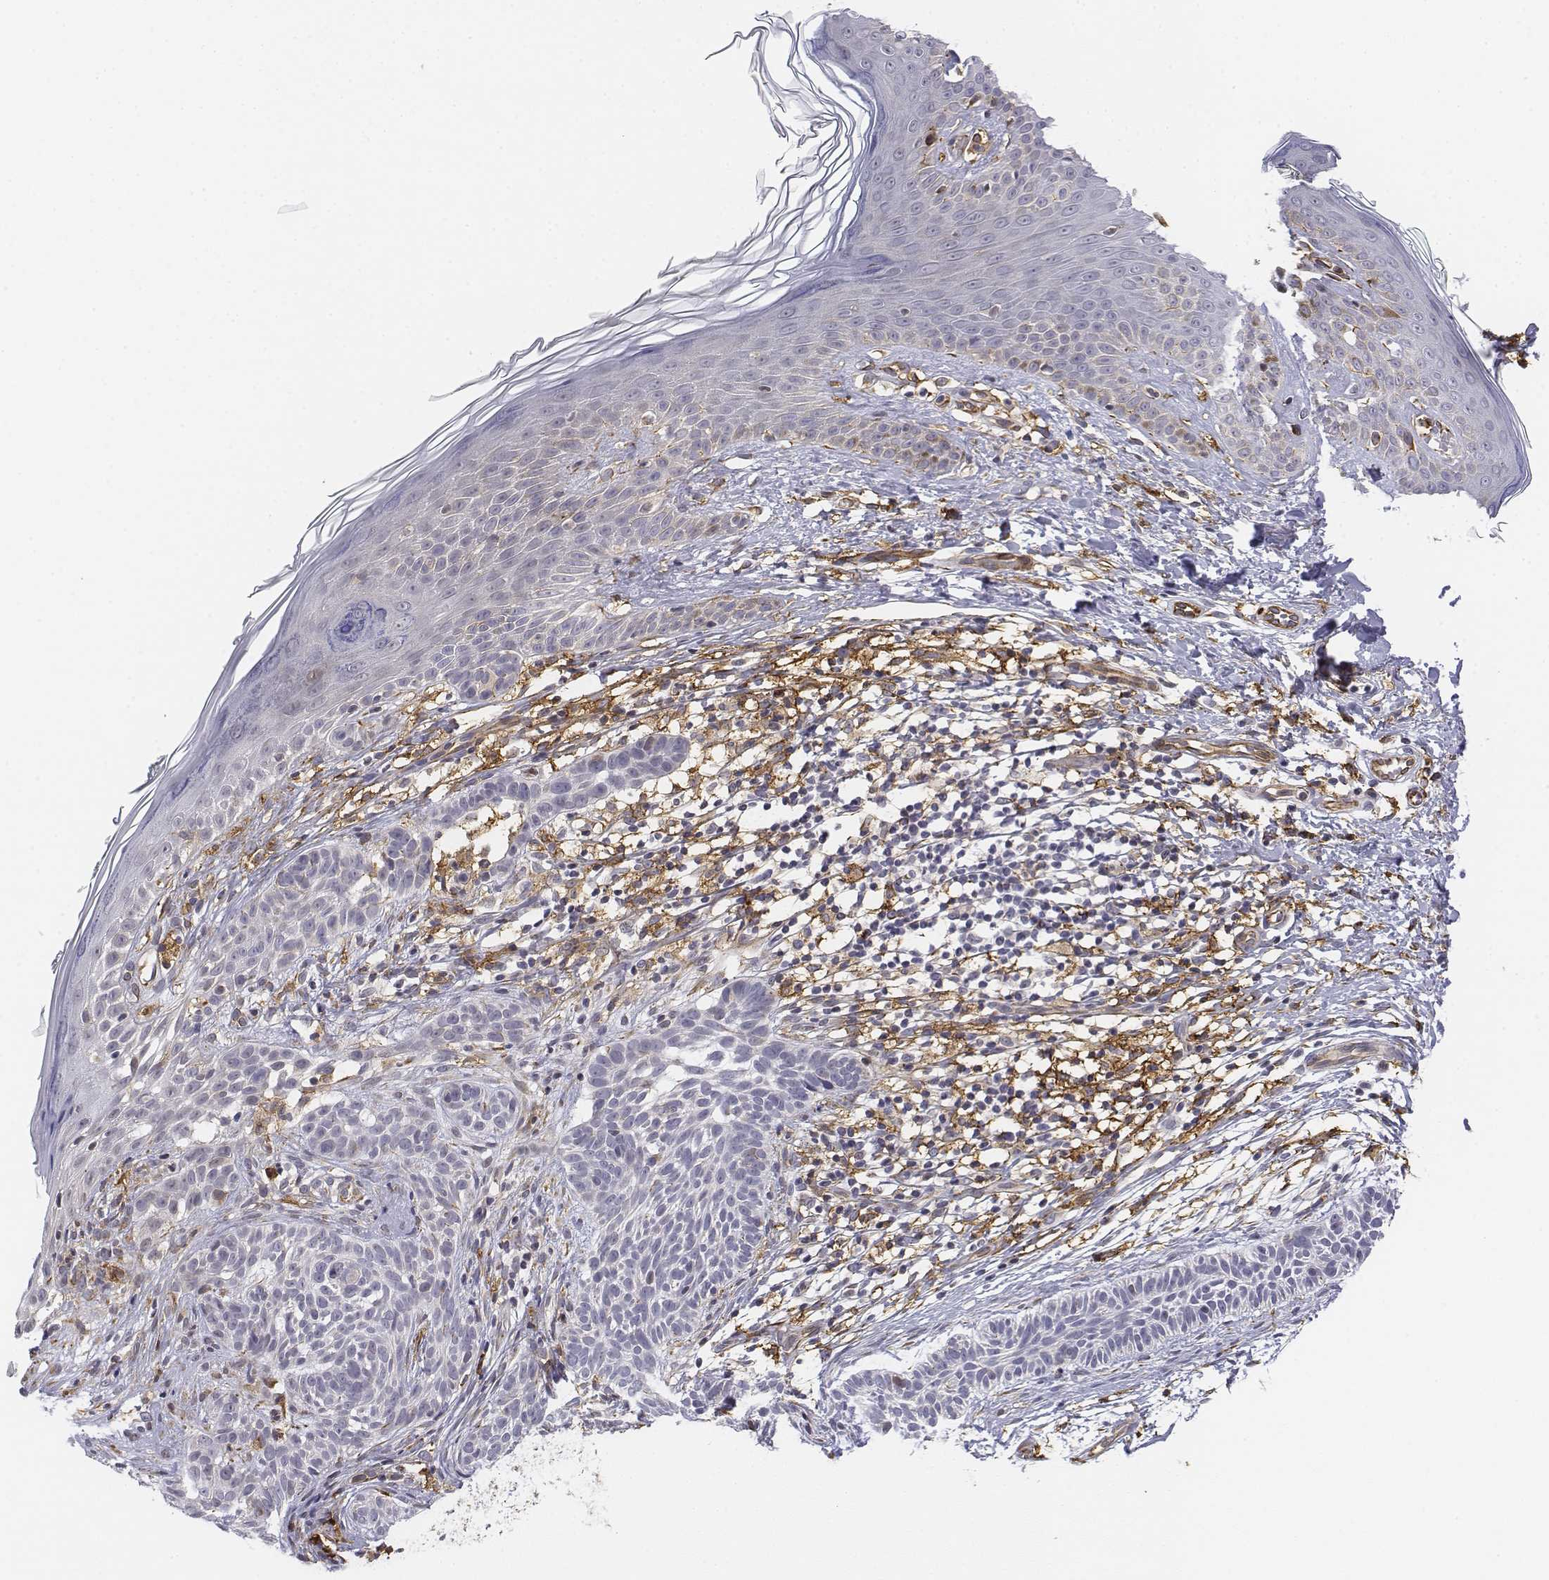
{"staining": {"intensity": "negative", "quantity": "none", "location": "none"}, "tissue": "skin cancer", "cell_type": "Tumor cells", "image_type": "cancer", "snomed": [{"axis": "morphology", "description": "Basal cell carcinoma"}, {"axis": "topography", "description": "Skin"}], "caption": "Tumor cells are negative for brown protein staining in skin basal cell carcinoma.", "gene": "CD14", "patient": {"sex": "male", "age": 85}}